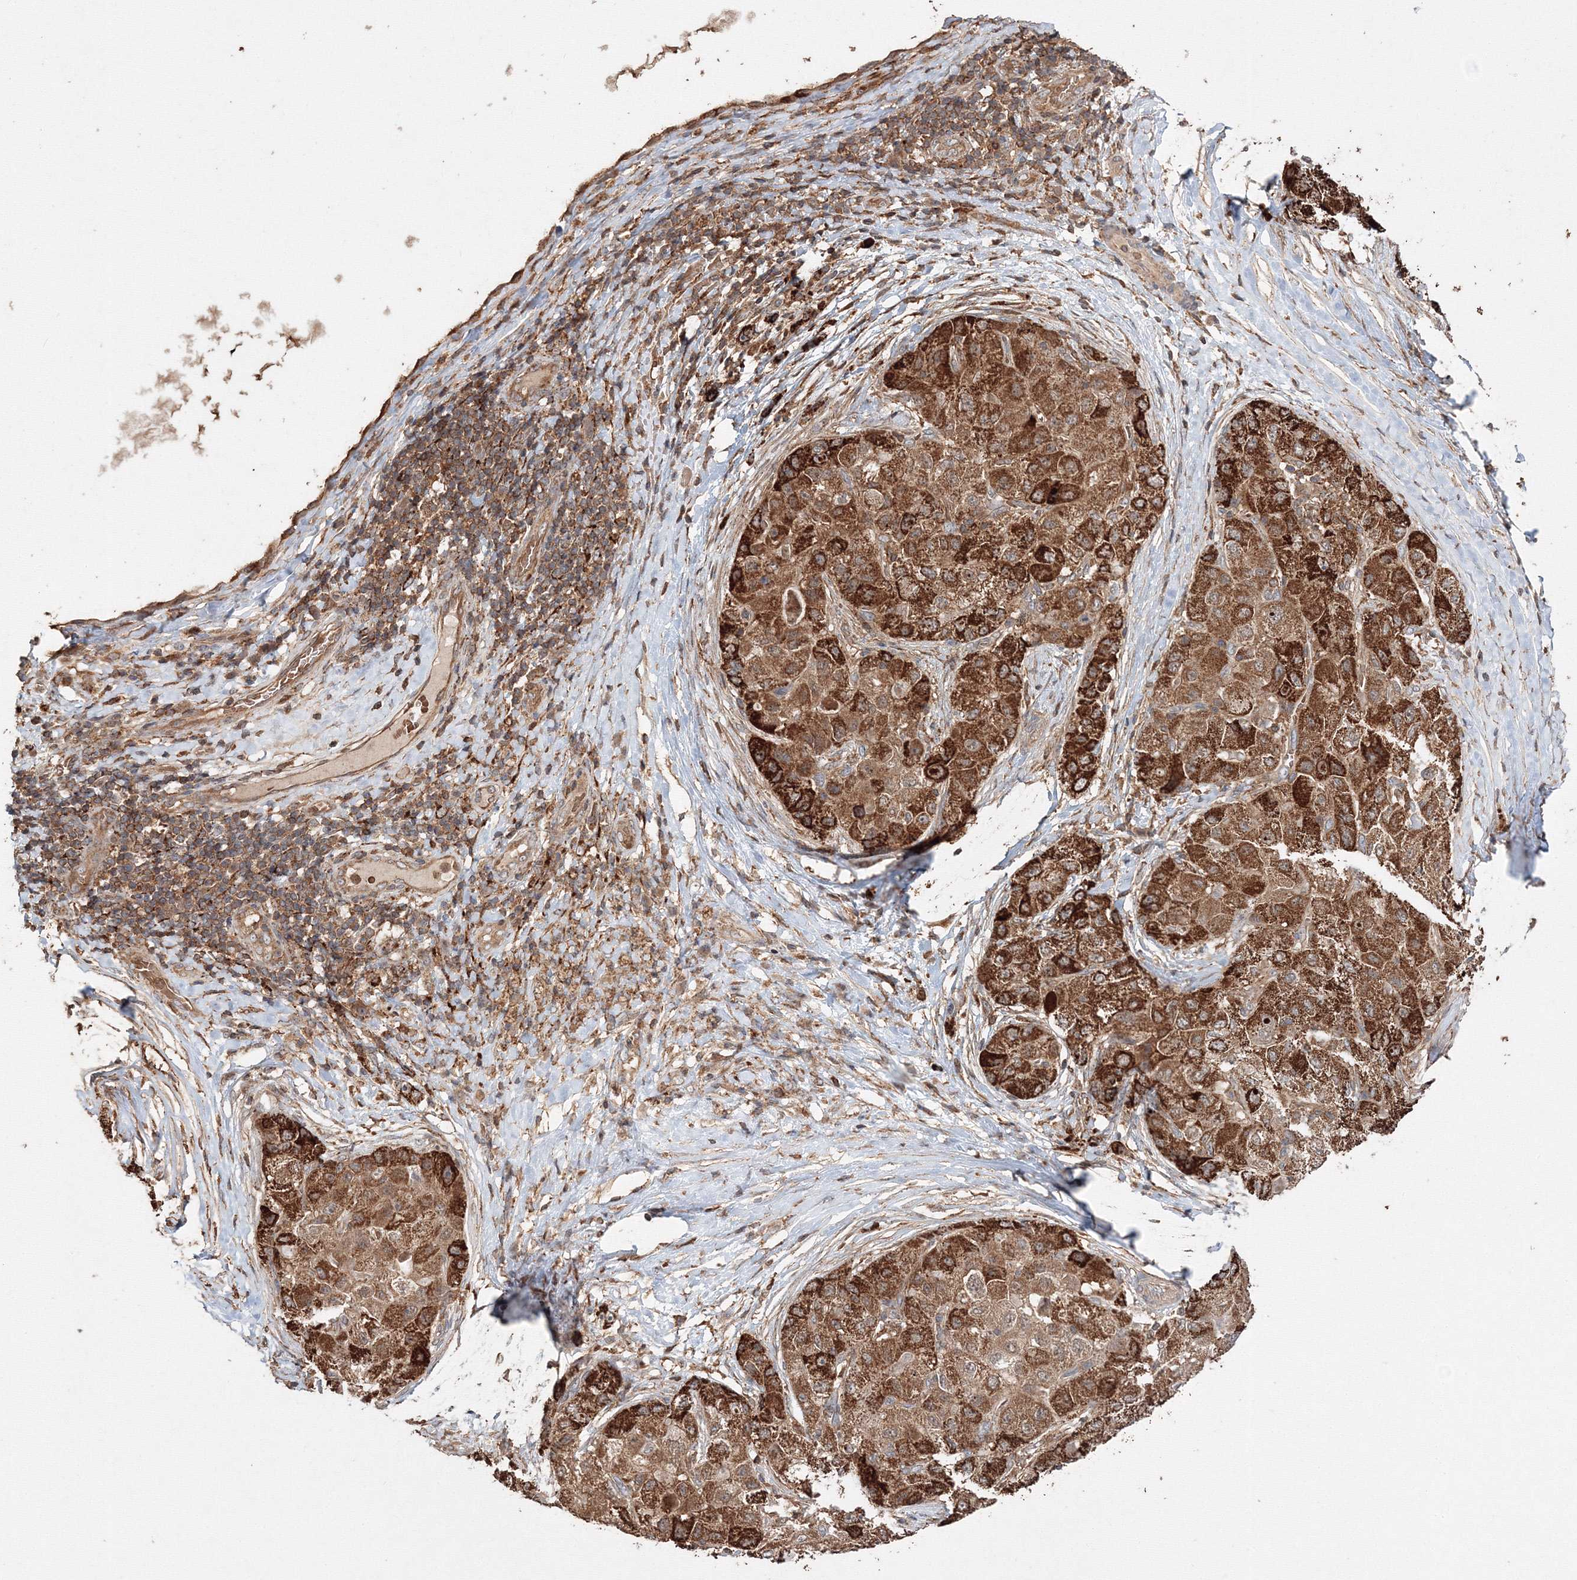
{"staining": {"intensity": "strong", "quantity": ">75%", "location": "cytoplasmic/membranous"}, "tissue": "liver cancer", "cell_type": "Tumor cells", "image_type": "cancer", "snomed": [{"axis": "morphology", "description": "Carcinoma, Hepatocellular, NOS"}, {"axis": "topography", "description": "Liver"}], "caption": "A brown stain shows strong cytoplasmic/membranous staining of a protein in human liver cancer (hepatocellular carcinoma) tumor cells.", "gene": "DDO", "patient": {"sex": "male", "age": 80}}